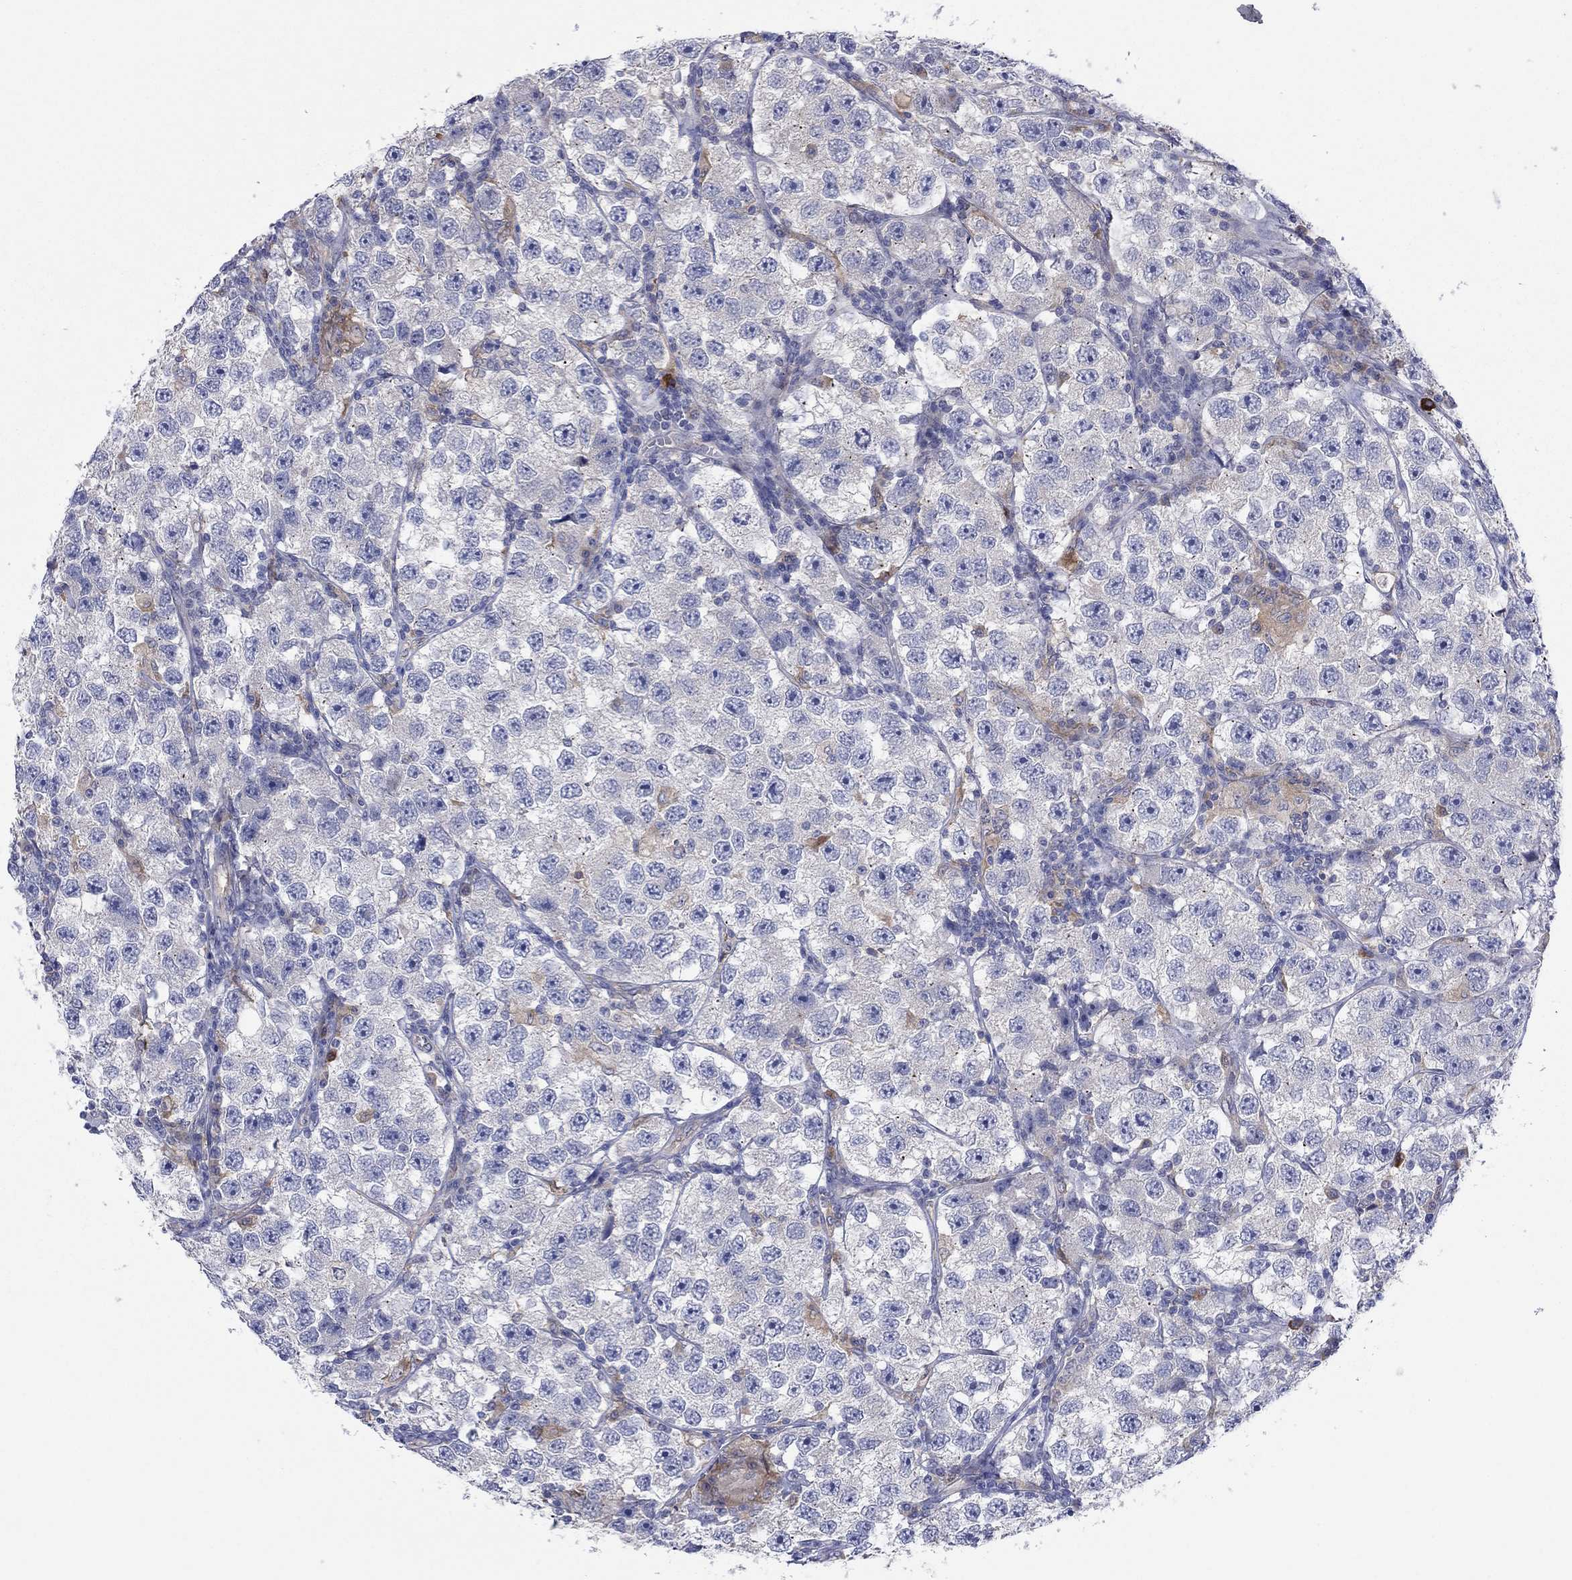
{"staining": {"intensity": "negative", "quantity": "none", "location": "none"}, "tissue": "testis cancer", "cell_type": "Tumor cells", "image_type": "cancer", "snomed": [{"axis": "morphology", "description": "Seminoma, NOS"}, {"axis": "topography", "description": "Testis"}], "caption": "Immunohistochemistry of human seminoma (testis) shows no staining in tumor cells.", "gene": "PLCL2", "patient": {"sex": "male", "age": 26}}